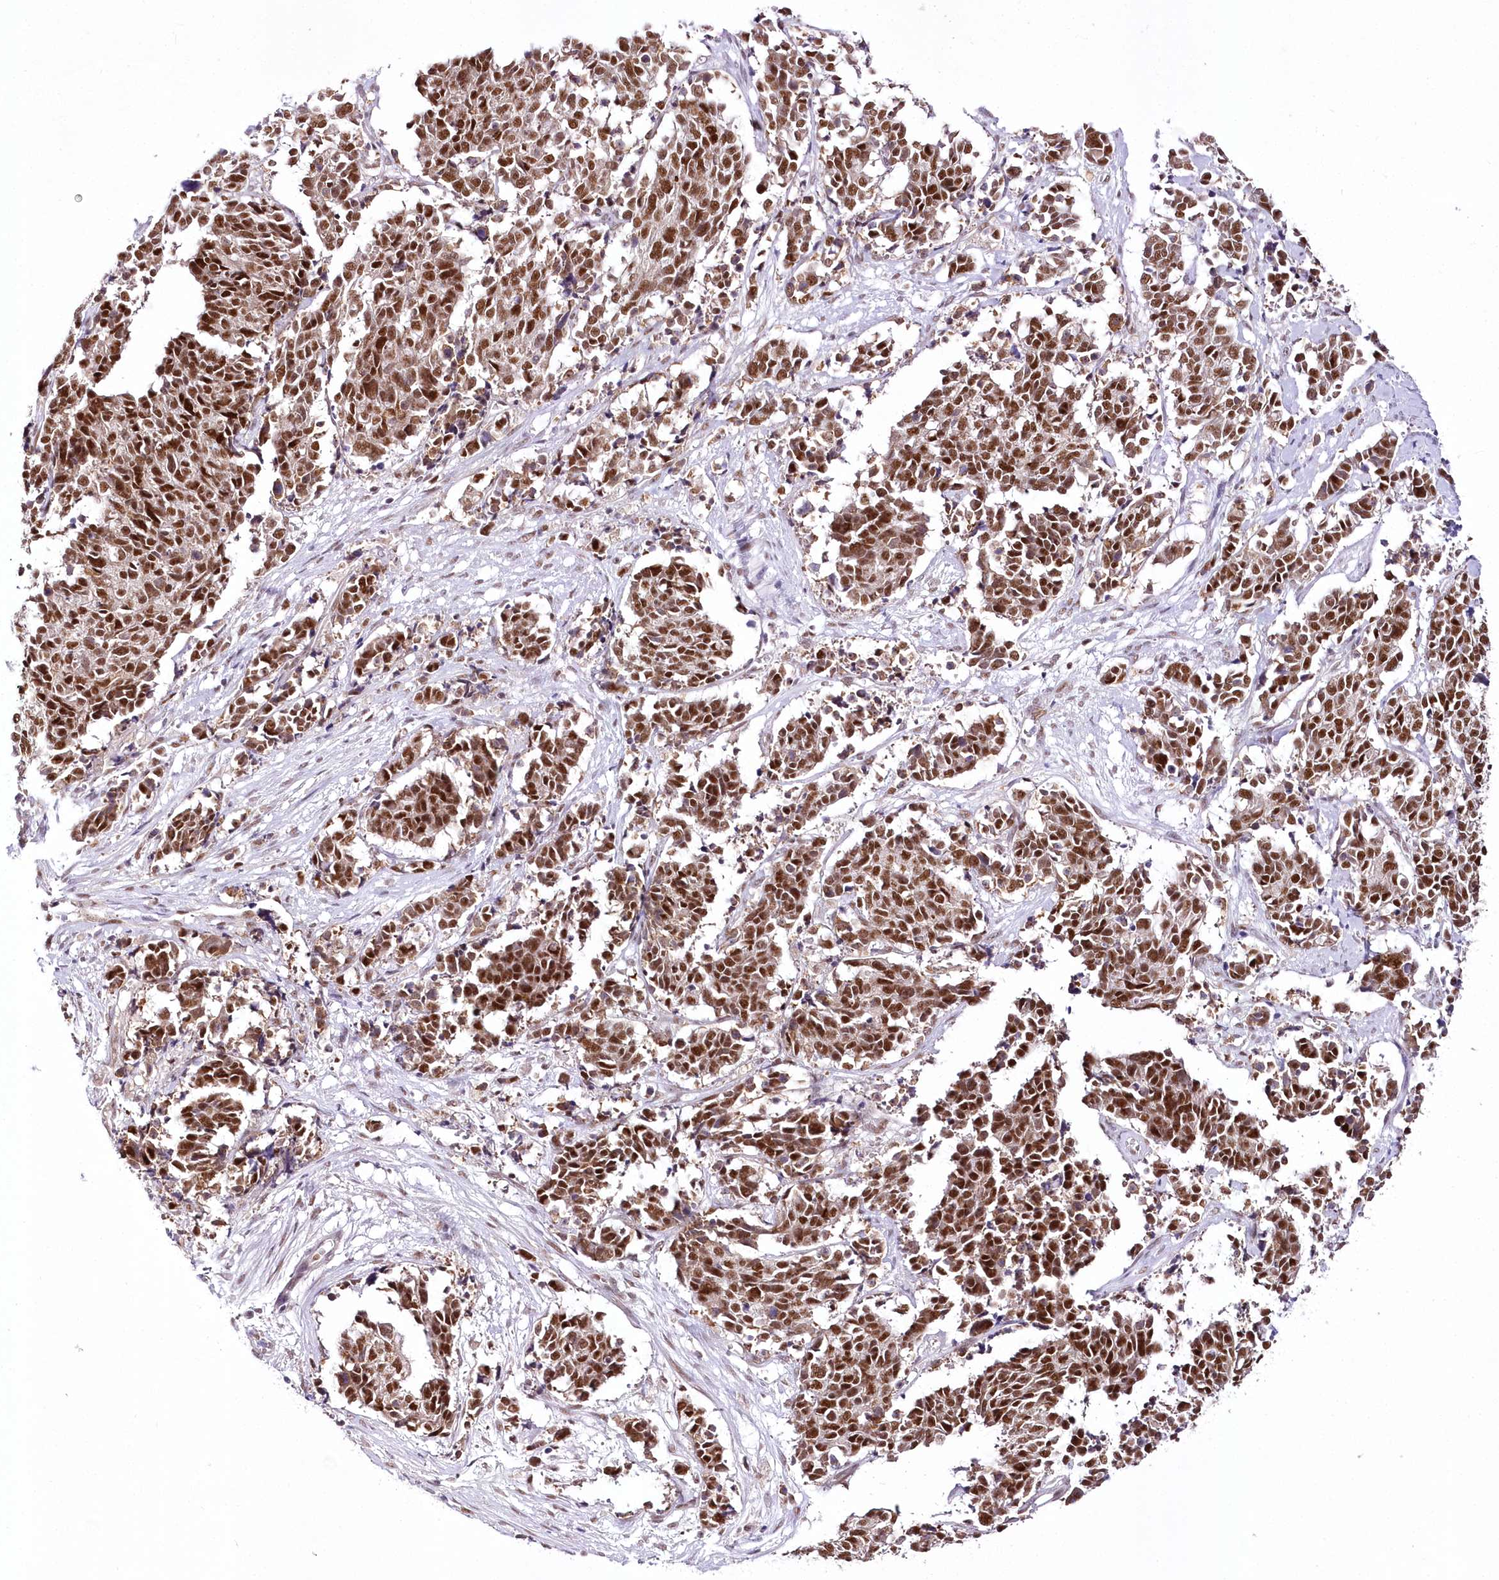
{"staining": {"intensity": "strong", "quantity": ">75%", "location": "nuclear"}, "tissue": "cervical cancer", "cell_type": "Tumor cells", "image_type": "cancer", "snomed": [{"axis": "morphology", "description": "Normal tissue, NOS"}, {"axis": "morphology", "description": "Squamous cell carcinoma, NOS"}, {"axis": "topography", "description": "Cervix"}], "caption": "Protein staining demonstrates strong nuclear expression in about >75% of tumor cells in cervical cancer.", "gene": "NSUN2", "patient": {"sex": "female", "age": 35}}